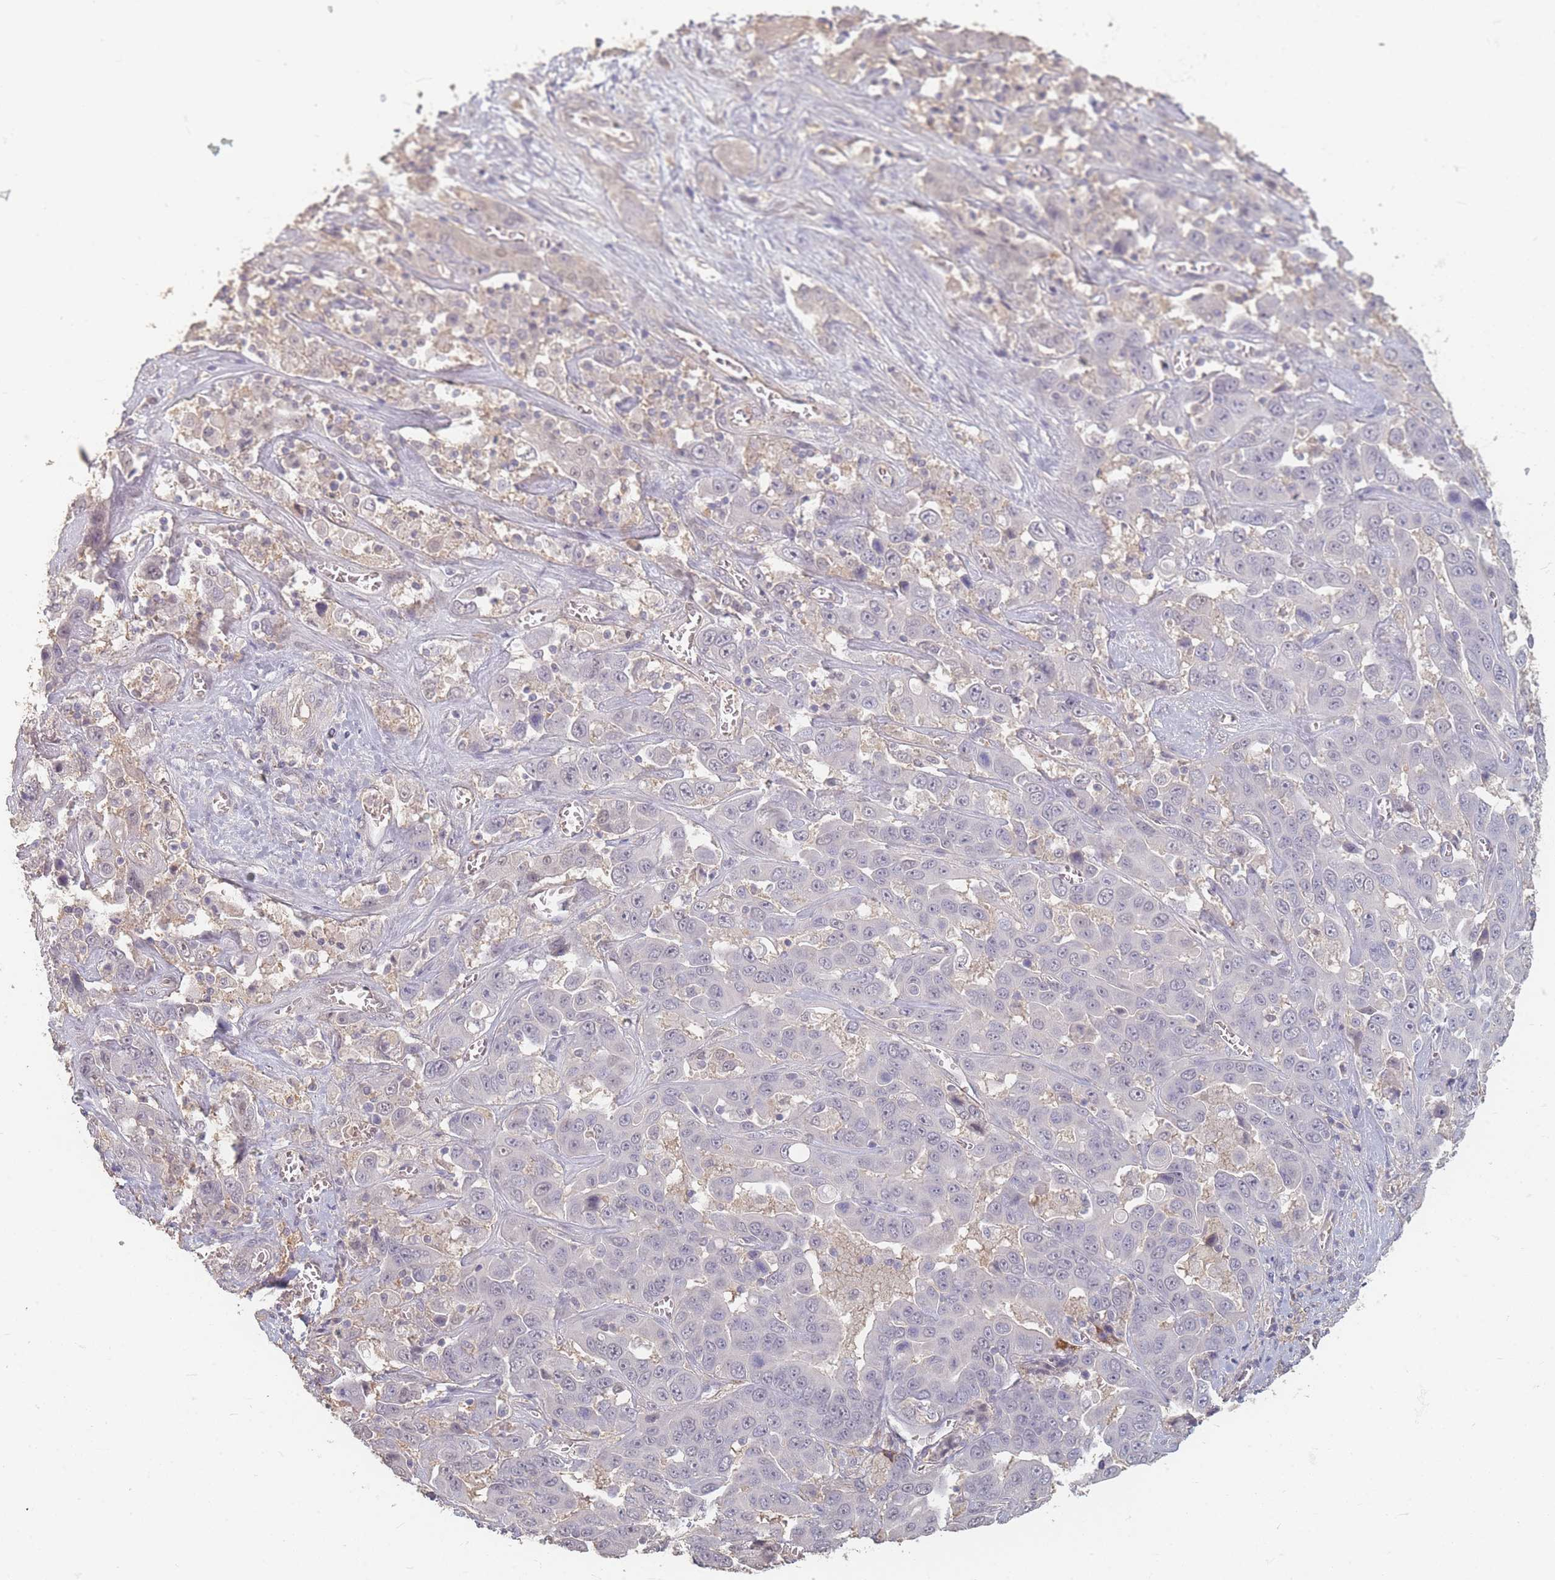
{"staining": {"intensity": "weak", "quantity": "<25%", "location": "nuclear"}, "tissue": "liver cancer", "cell_type": "Tumor cells", "image_type": "cancer", "snomed": [{"axis": "morphology", "description": "Cholangiocarcinoma"}, {"axis": "topography", "description": "Liver"}], "caption": "An IHC image of liver cholangiocarcinoma is shown. There is no staining in tumor cells of liver cholangiocarcinoma. Nuclei are stained in blue.", "gene": "RFTN1", "patient": {"sex": "female", "age": 52}}